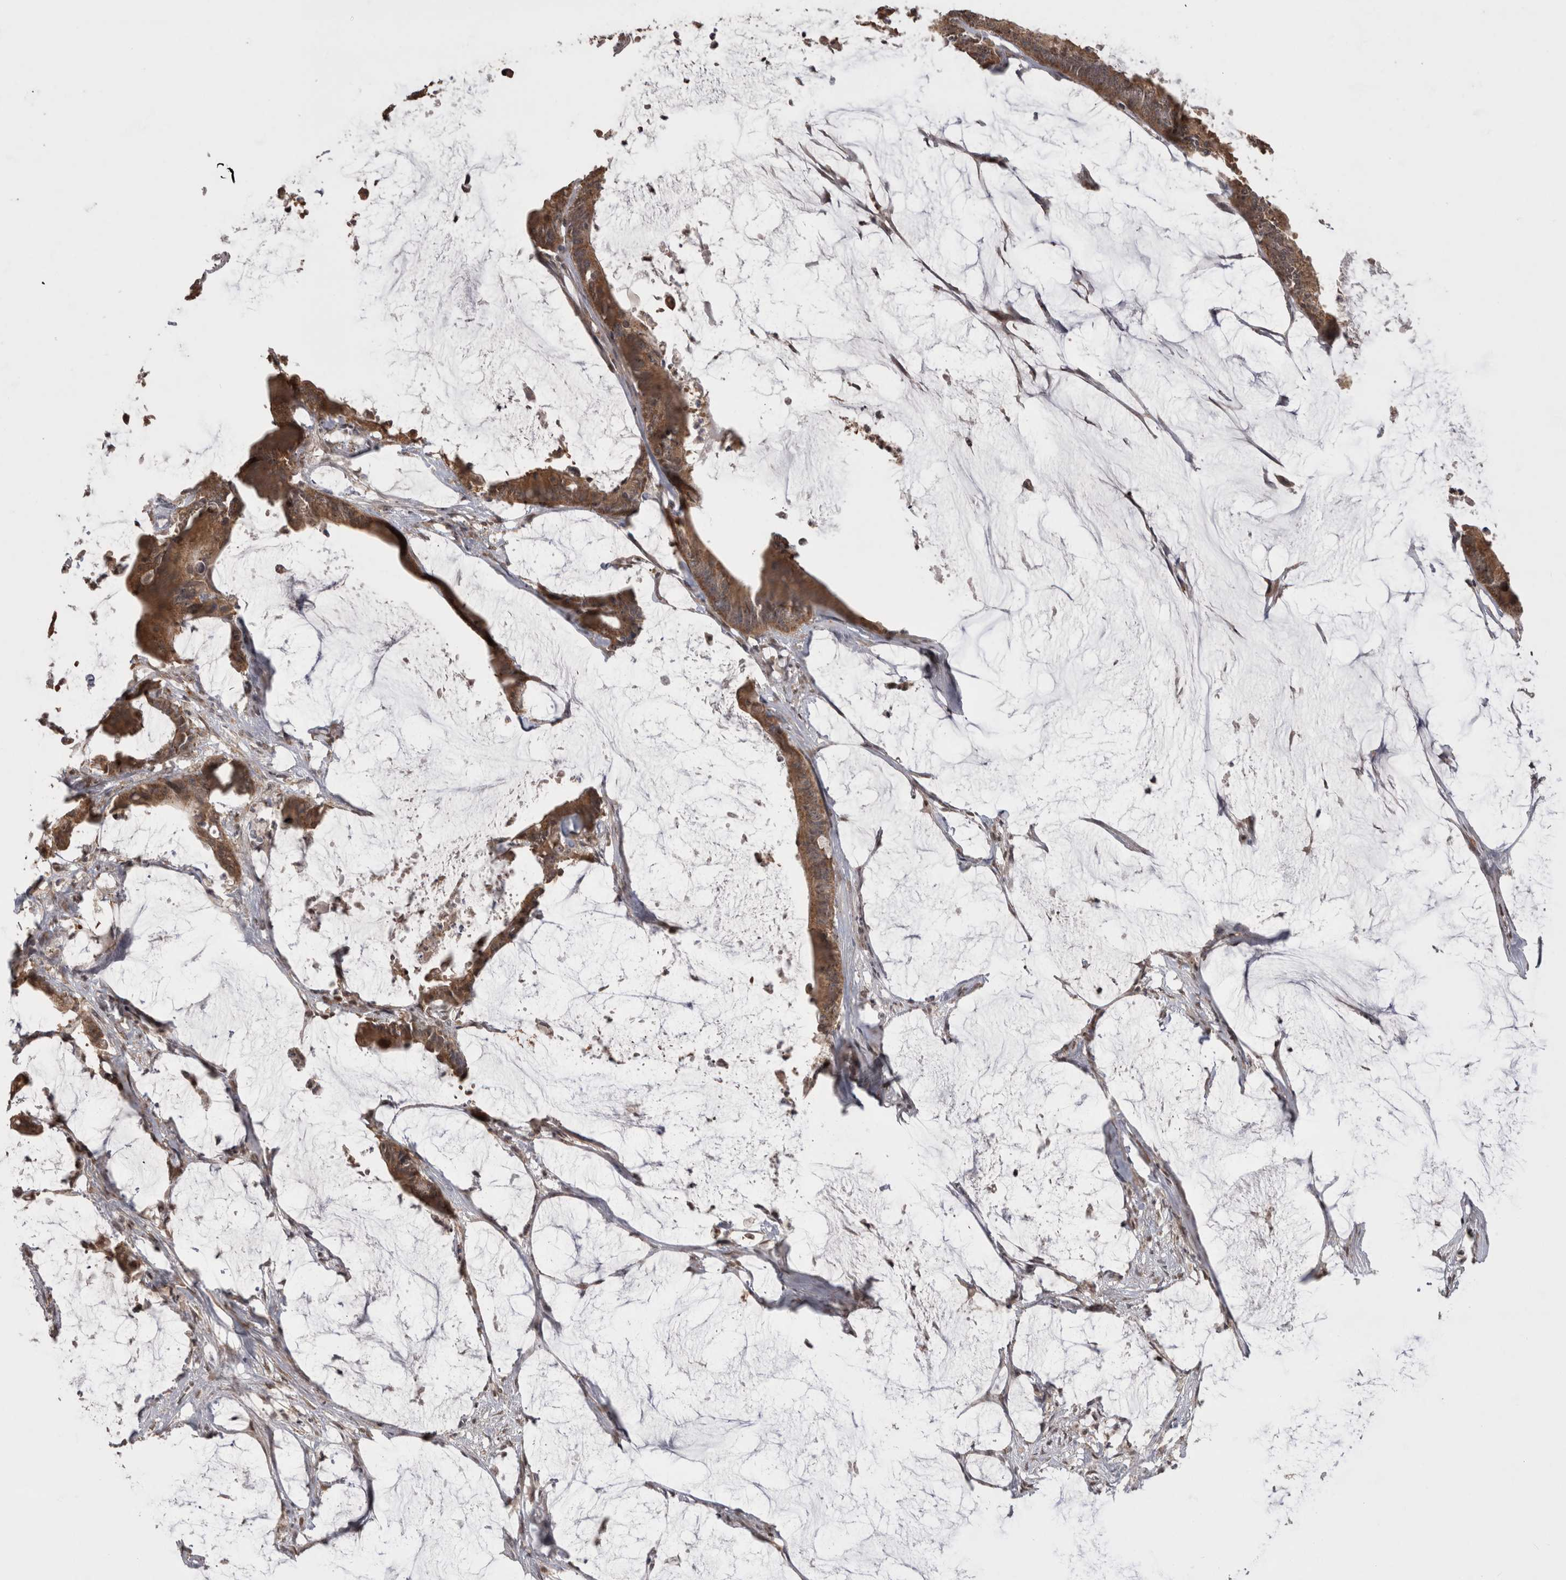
{"staining": {"intensity": "moderate", "quantity": ">75%", "location": "cytoplasmic/membranous"}, "tissue": "colorectal cancer", "cell_type": "Tumor cells", "image_type": "cancer", "snomed": [{"axis": "morphology", "description": "Adenocarcinoma, NOS"}, {"axis": "topography", "description": "Rectum"}], "caption": "The immunohistochemical stain highlights moderate cytoplasmic/membranous staining in tumor cells of colorectal adenocarcinoma tissue.", "gene": "PAK4", "patient": {"sex": "female", "age": 66}}